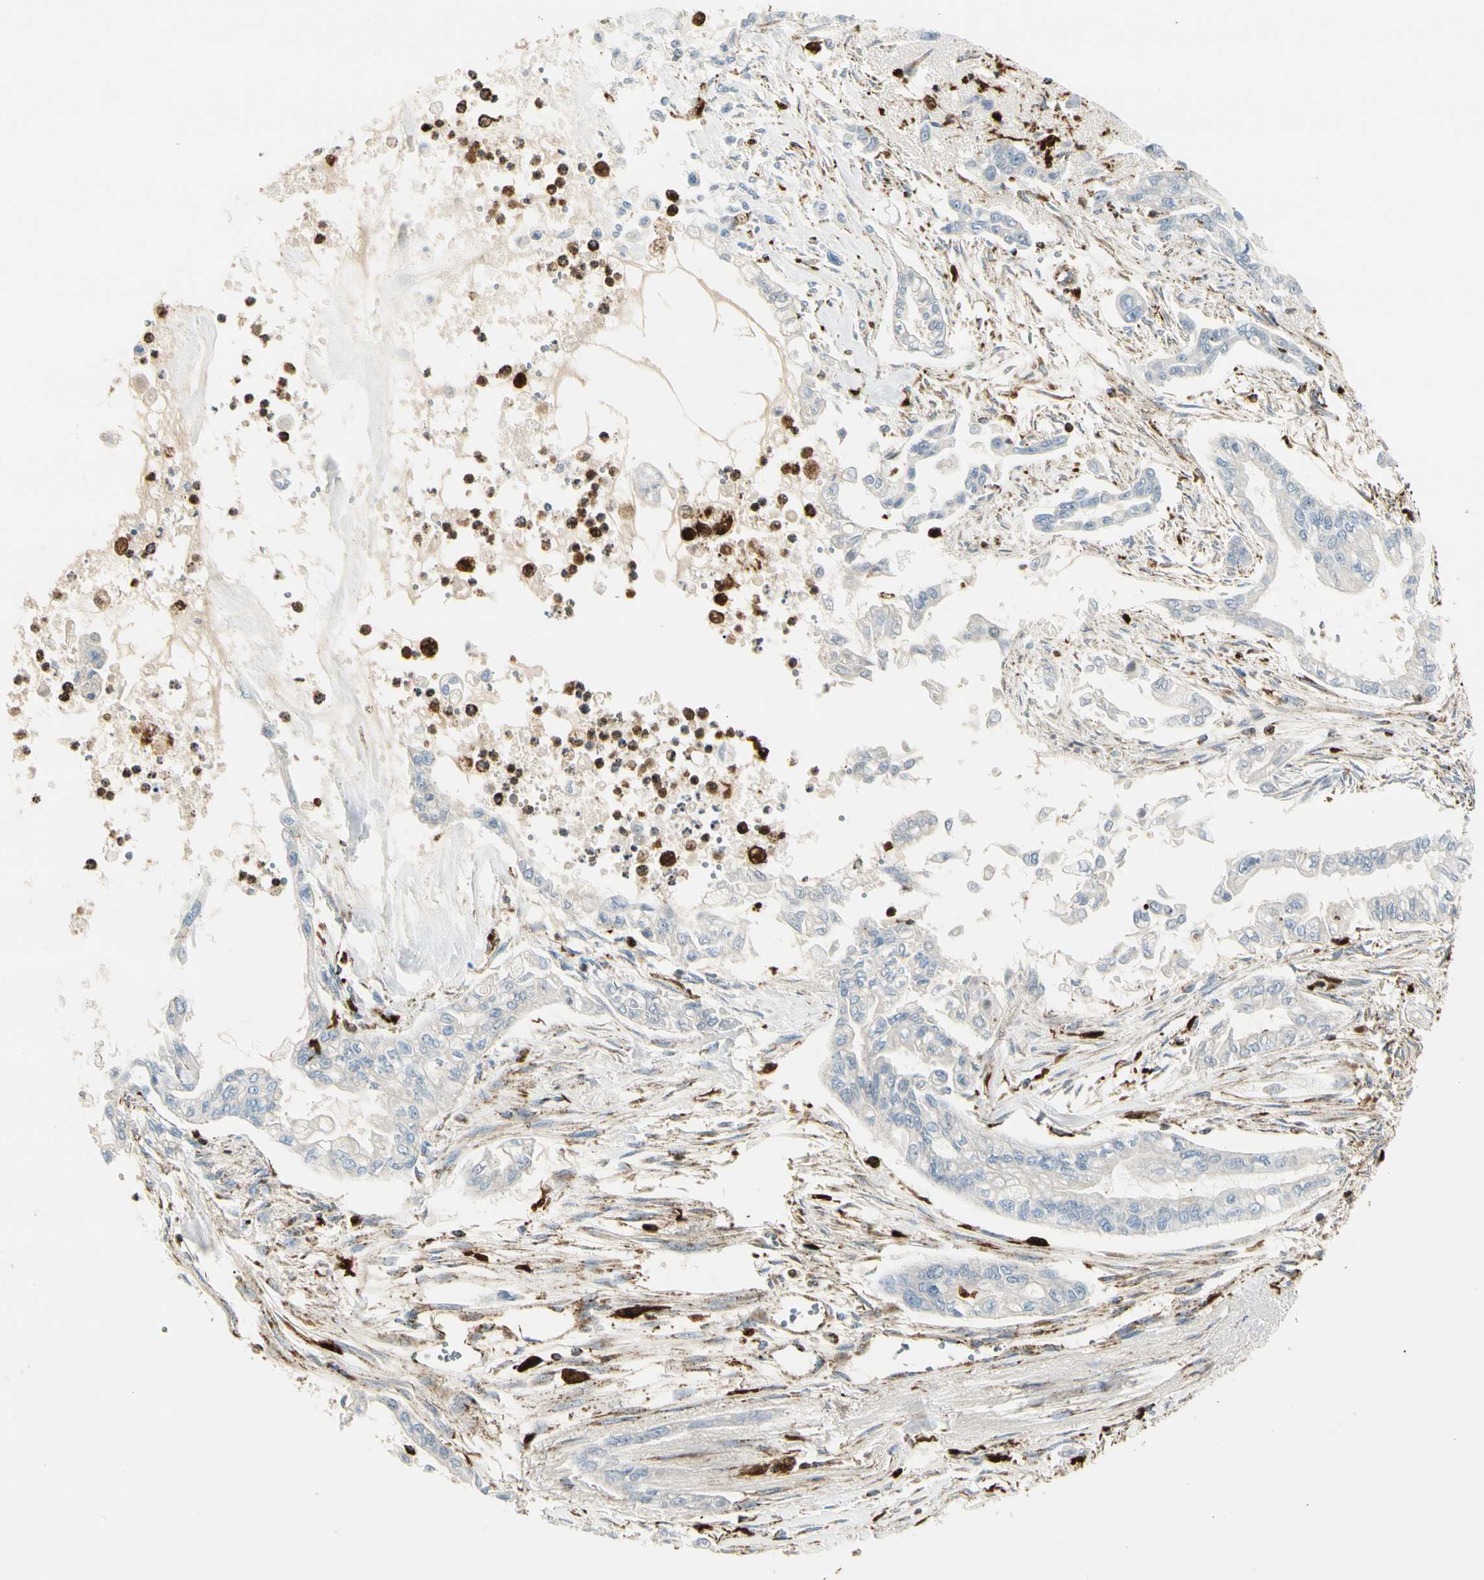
{"staining": {"intensity": "negative", "quantity": "none", "location": "none"}, "tissue": "pancreatic cancer", "cell_type": "Tumor cells", "image_type": "cancer", "snomed": [{"axis": "morphology", "description": "Normal tissue, NOS"}, {"axis": "topography", "description": "Pancreas"}], "caption": "Pancreatic cancer was stained to show a protein in brown. There is no significant expression in tumor cells.", "gene": "ME2", "patient": {"sex": "male", "age": 42}}